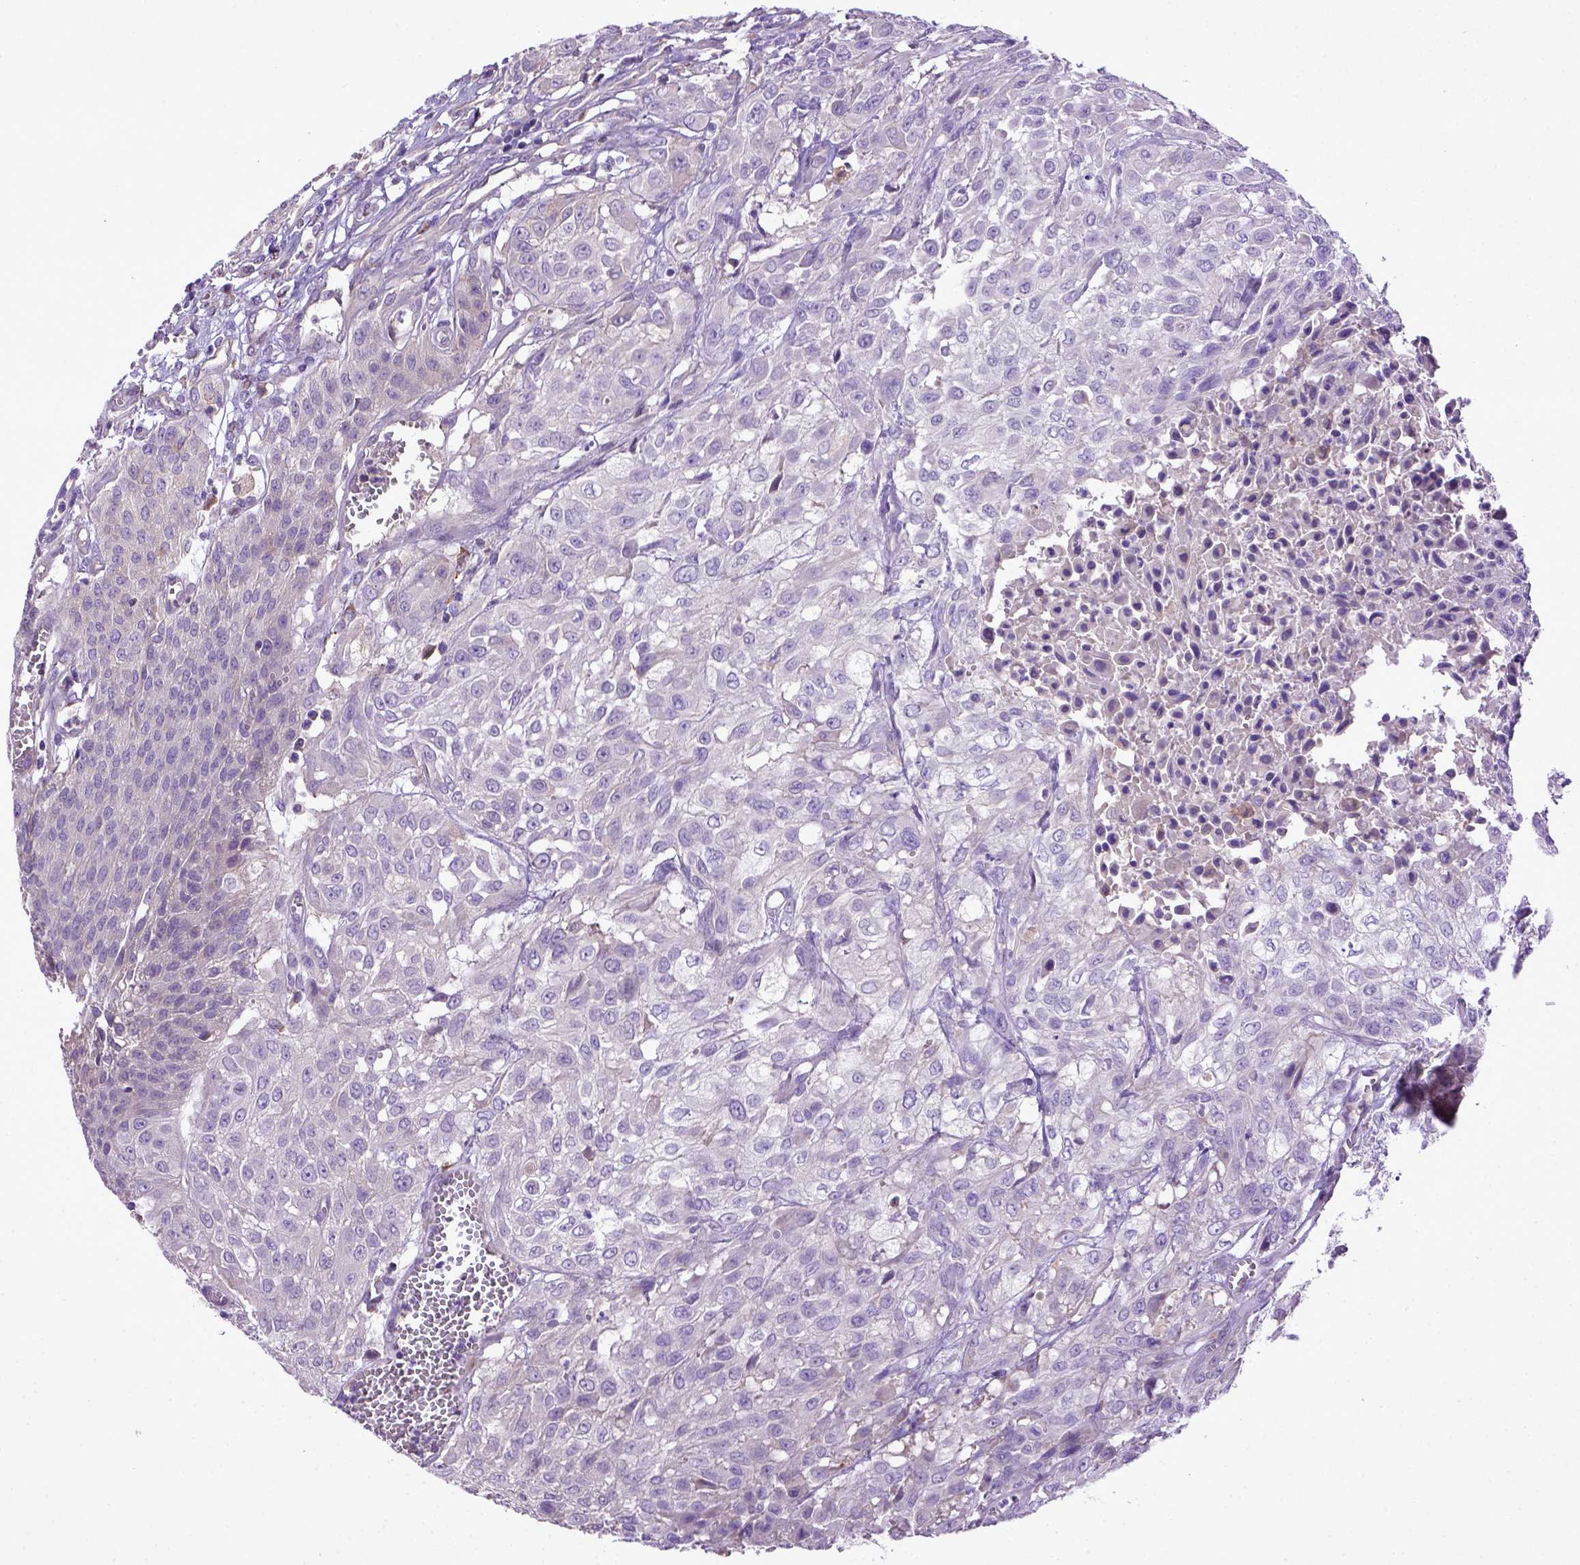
{"staining": {"intensity": "negative", "quantity": "none", "location": "none"}, "tissue": "urothelial cancer", "cell_type": "Tumor cells", "image_type": "cancer", "snomed": [{"axis": "morphology", "description": "Urothelial carcinoma, High grade"}, {"axis": "topography", "description": "Urinary bladder"}], "caption": "Tumor cells are negative for protein expression in human urothelial cancer. The staining is performed using DAB (3,3'-diaminobenzidine) brown chromogen with nuclei counter-stained in using hematoxylin.", "gene": "DEPDC1B", "patient": {"sex": "male", "age": 57}}